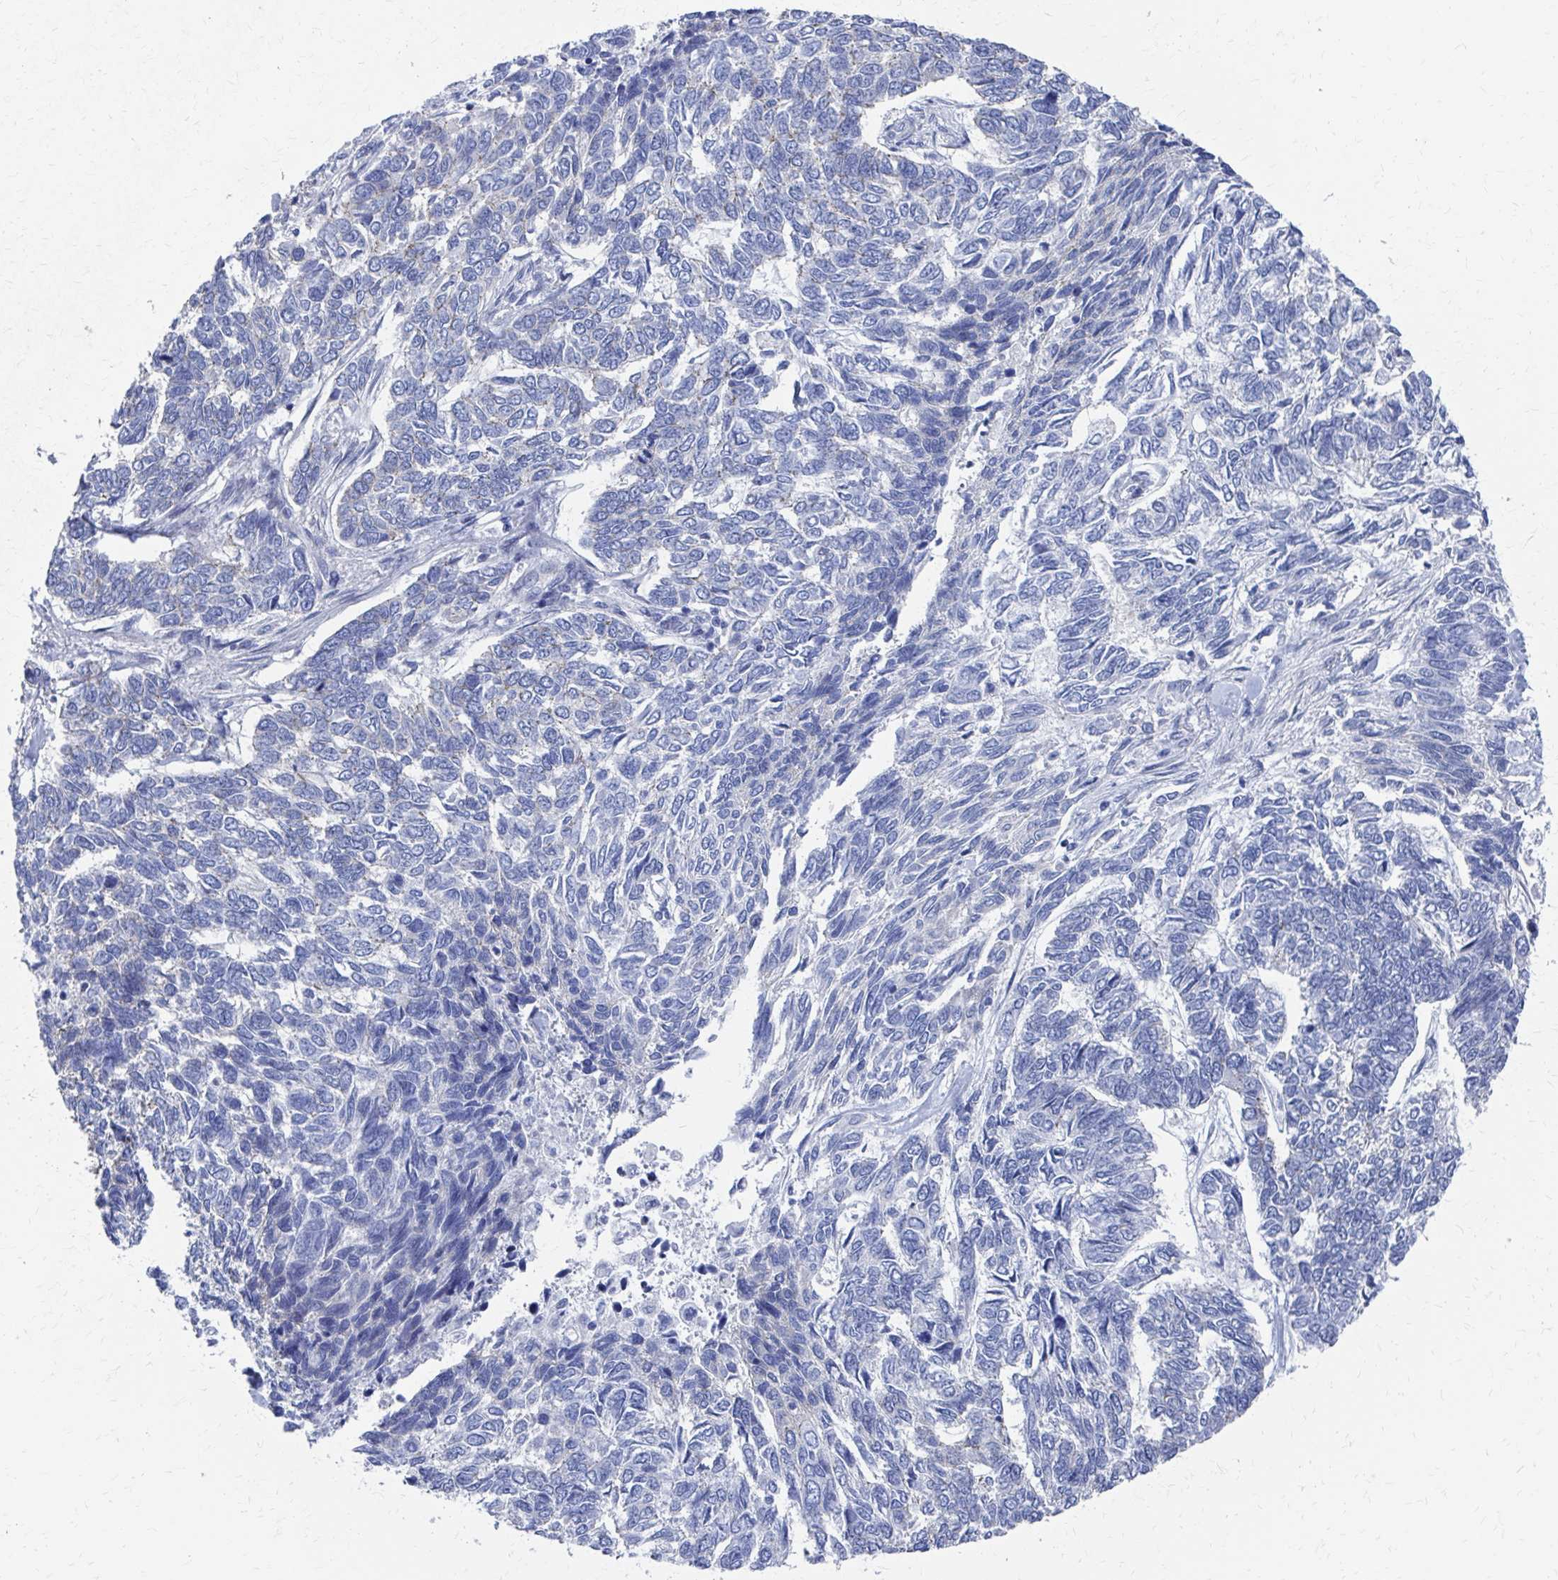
{"staining": {"intensity": "negative", "quantity": "none", "location": "none"}, "tissue": "skin cancer", "cell_type": "Tumor cells", "image_type": "cancer", "snomed": [{"axis": "morphology", "description": "Basal cell carcinoma"}, {"axis": "topography", "description": "Skin"}], "caption": "The IHC image has no significant positivity in tumor cells of basal cell carcinoma (skin) tissue.", "gene": "PLEKHG7", "patient": {"sex": "female", "age": 65}}